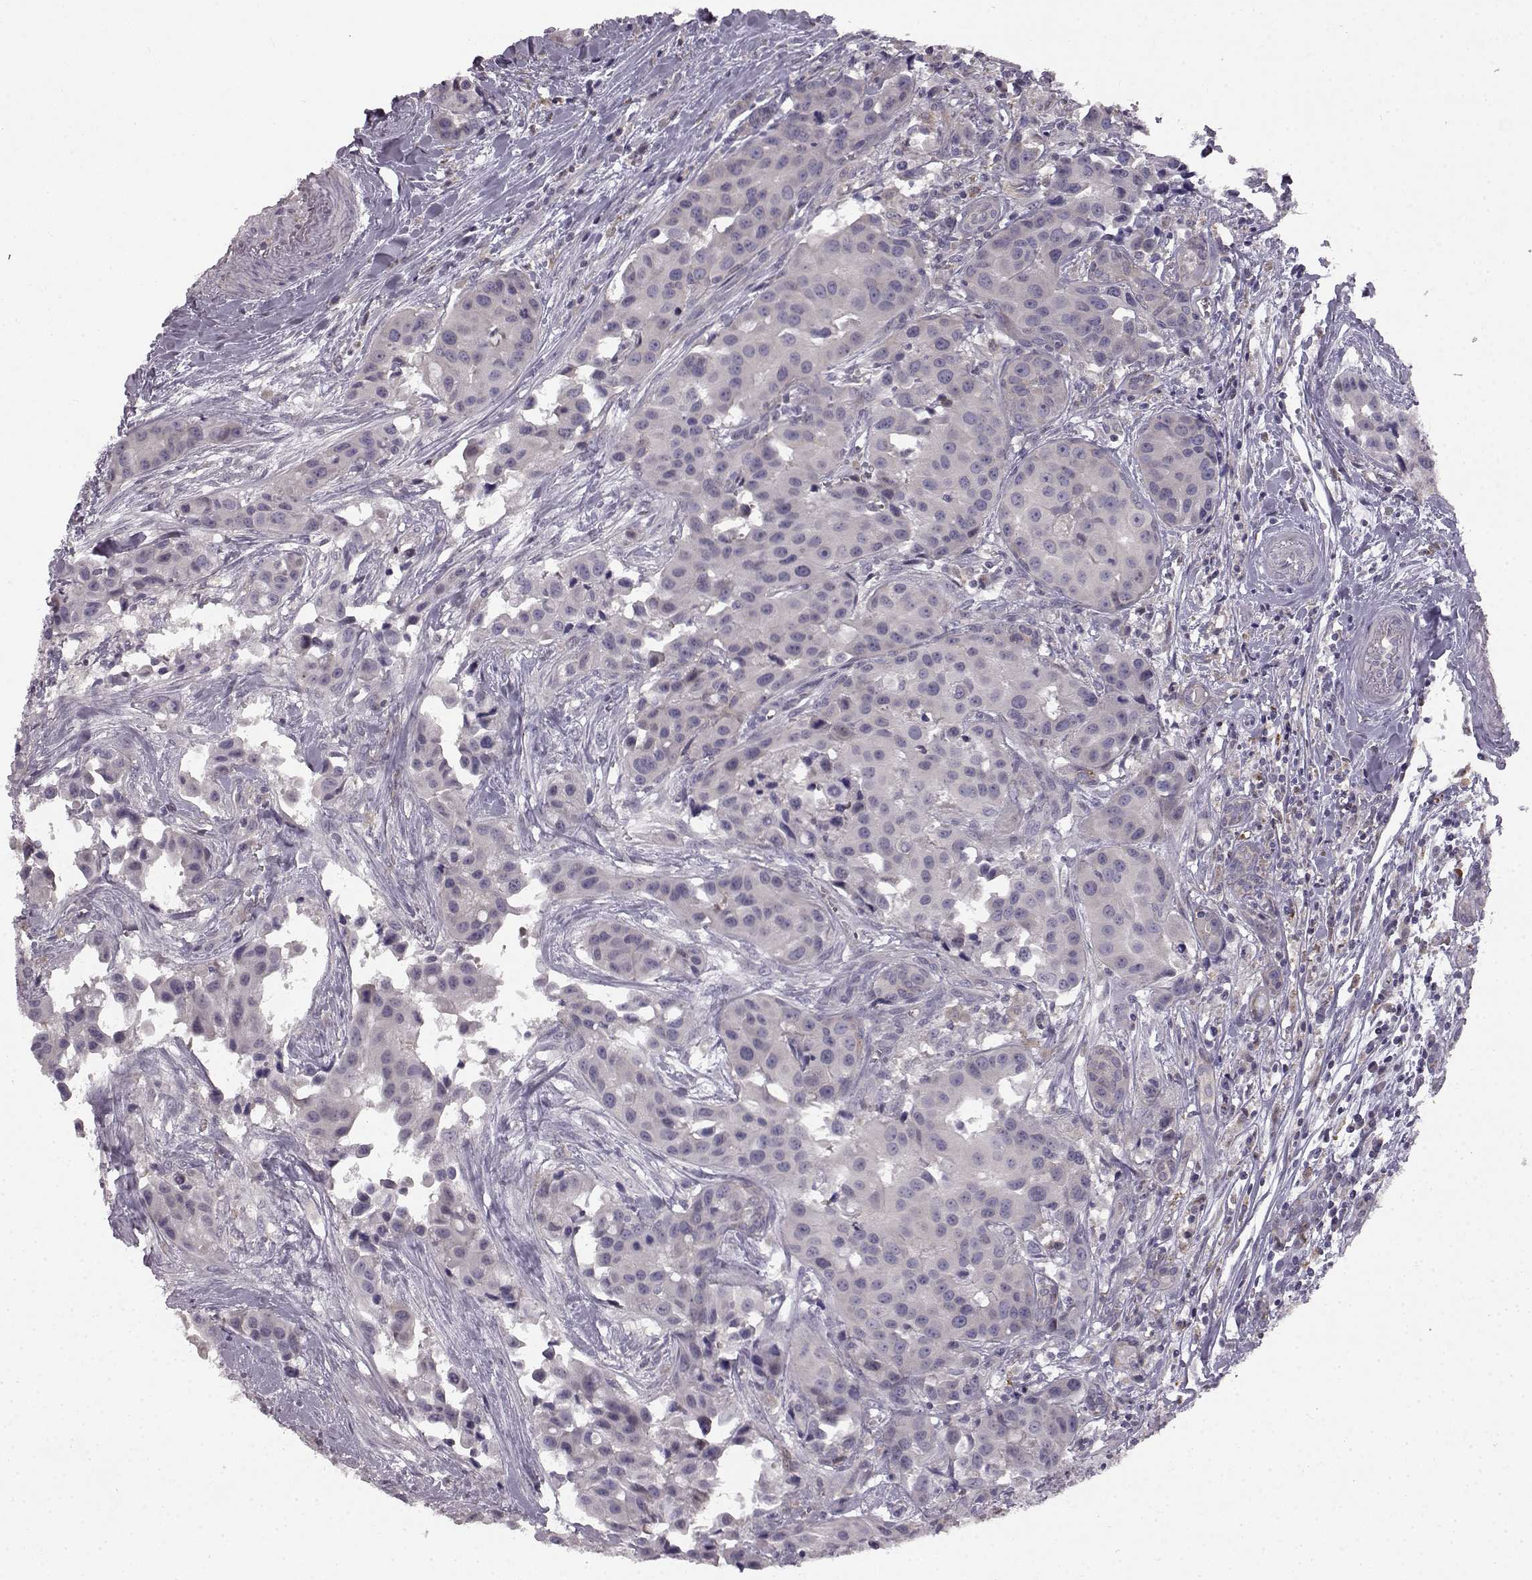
{"staining": {"intensity": "negative", "quantity": "none", "location": "none"}, "tissue": "head and neck cancer", "cell_type": "Tumor cells", "image_type": "cancer", "snomed": [{"axis": "morphology", "description": "Adenocarcinoma, NOS"}, {"axis": "topography", "description": "Head-Neck"}], "caption": "A photomicrograph of head and neck cancer (adenocarcinoma) stained for a protein exhibits no brown staining in tumor cells. (Stains: DAB (3,3'-diaminobenzidine) immunohistochemistry with hematoxylin counter stain, Microscopy: brightfield microscopy at high magnification).", "gene": "SPAG17", "patient": {"sex": "male", "age": 76}}